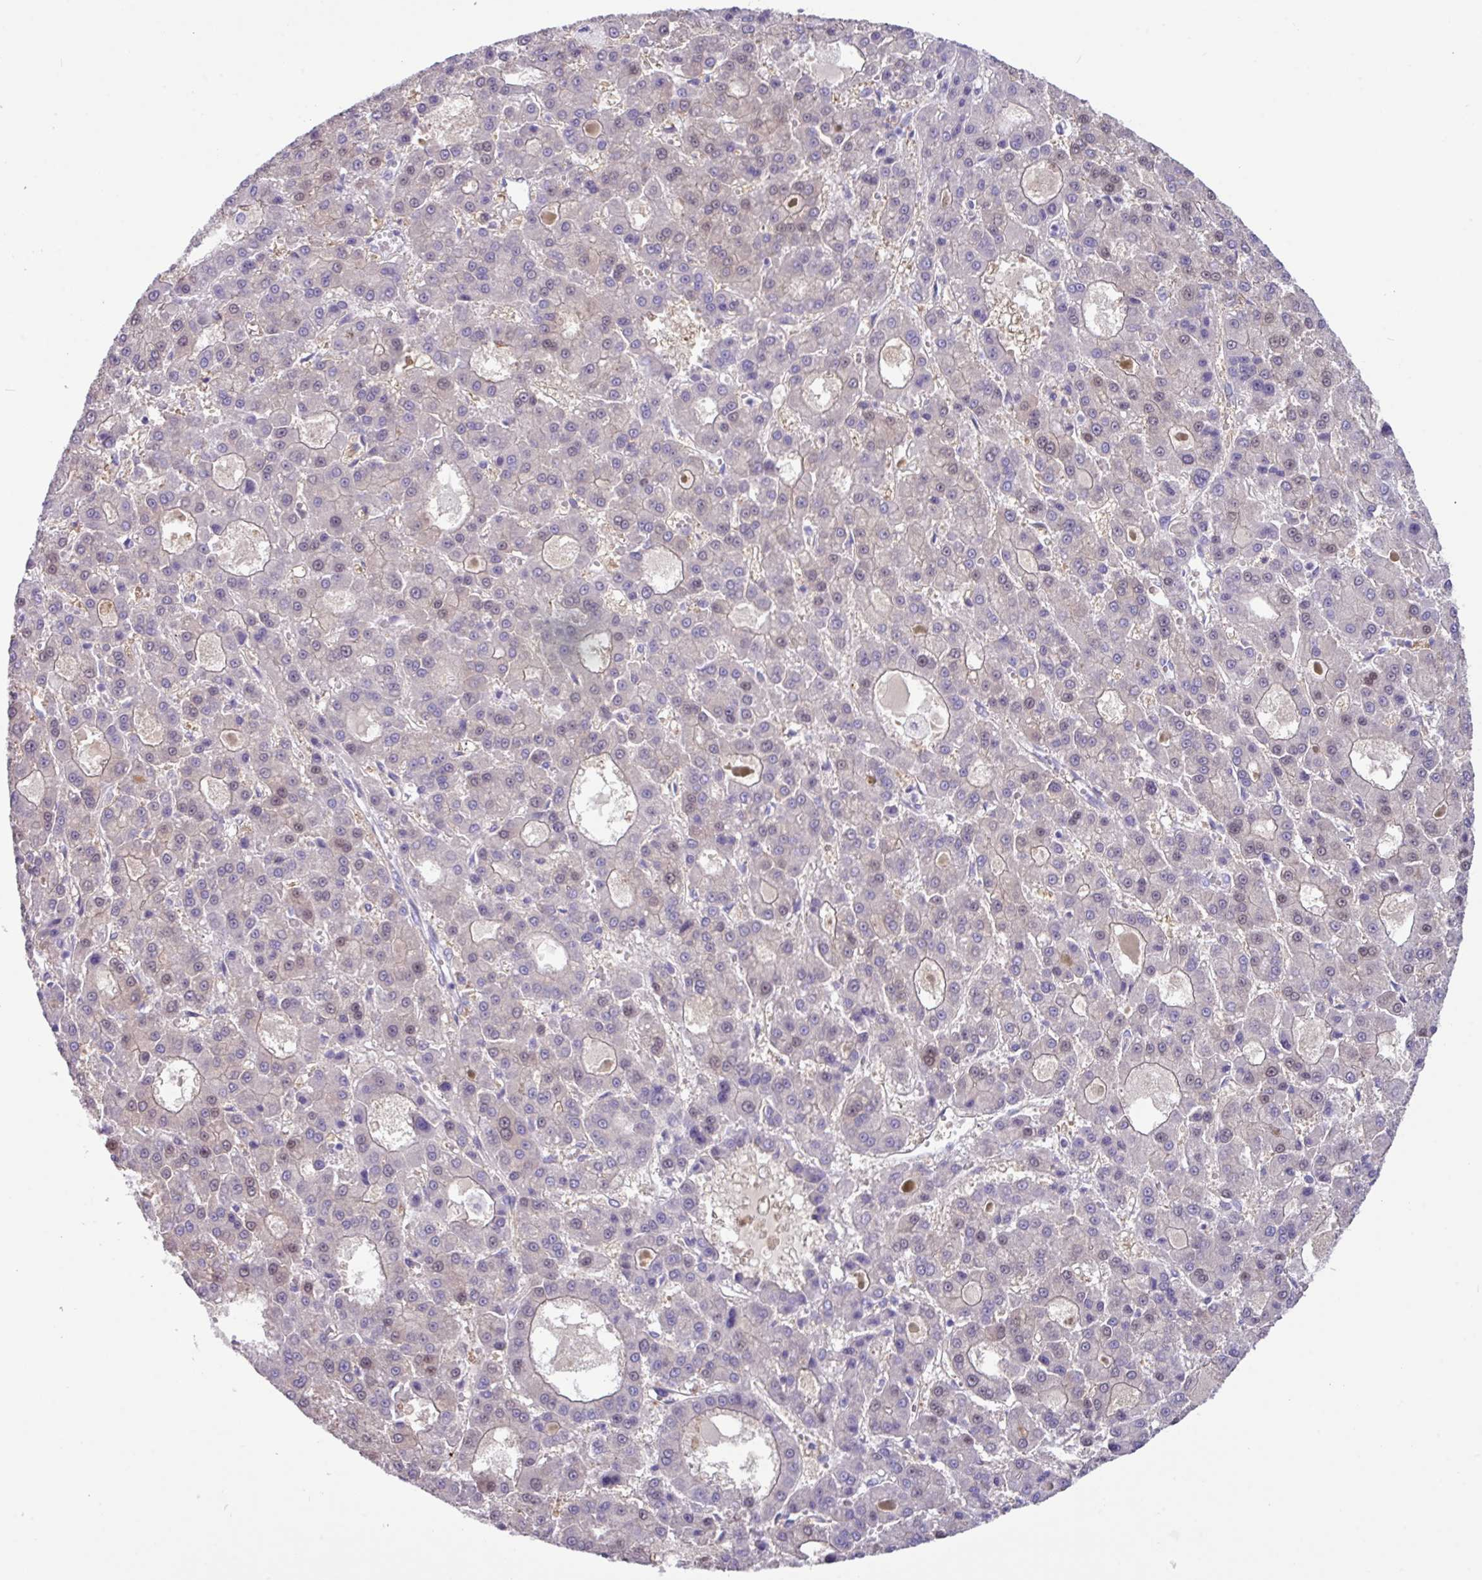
{"staining": {"intensity": "negative", "quantity": "none", "location": "none"}, "tissue": "liver cancer", "cell_type": "Tumor cells", "image_type": "cancer", "snomed": [{"axis": "morphology", "description": "Carcinoma, Hepatocellular, NOS"}, {"axis": "topography", "description": "Liver"}], "caption": "DAB immunohistochemical staining of liver cancer (hepatocellular carcinoma) exhibits no significant positivity in tumor cells. Nuclei are stained in blue.", "gene": "ZNF524", "patient": {"sex": "male", "age": 70}}